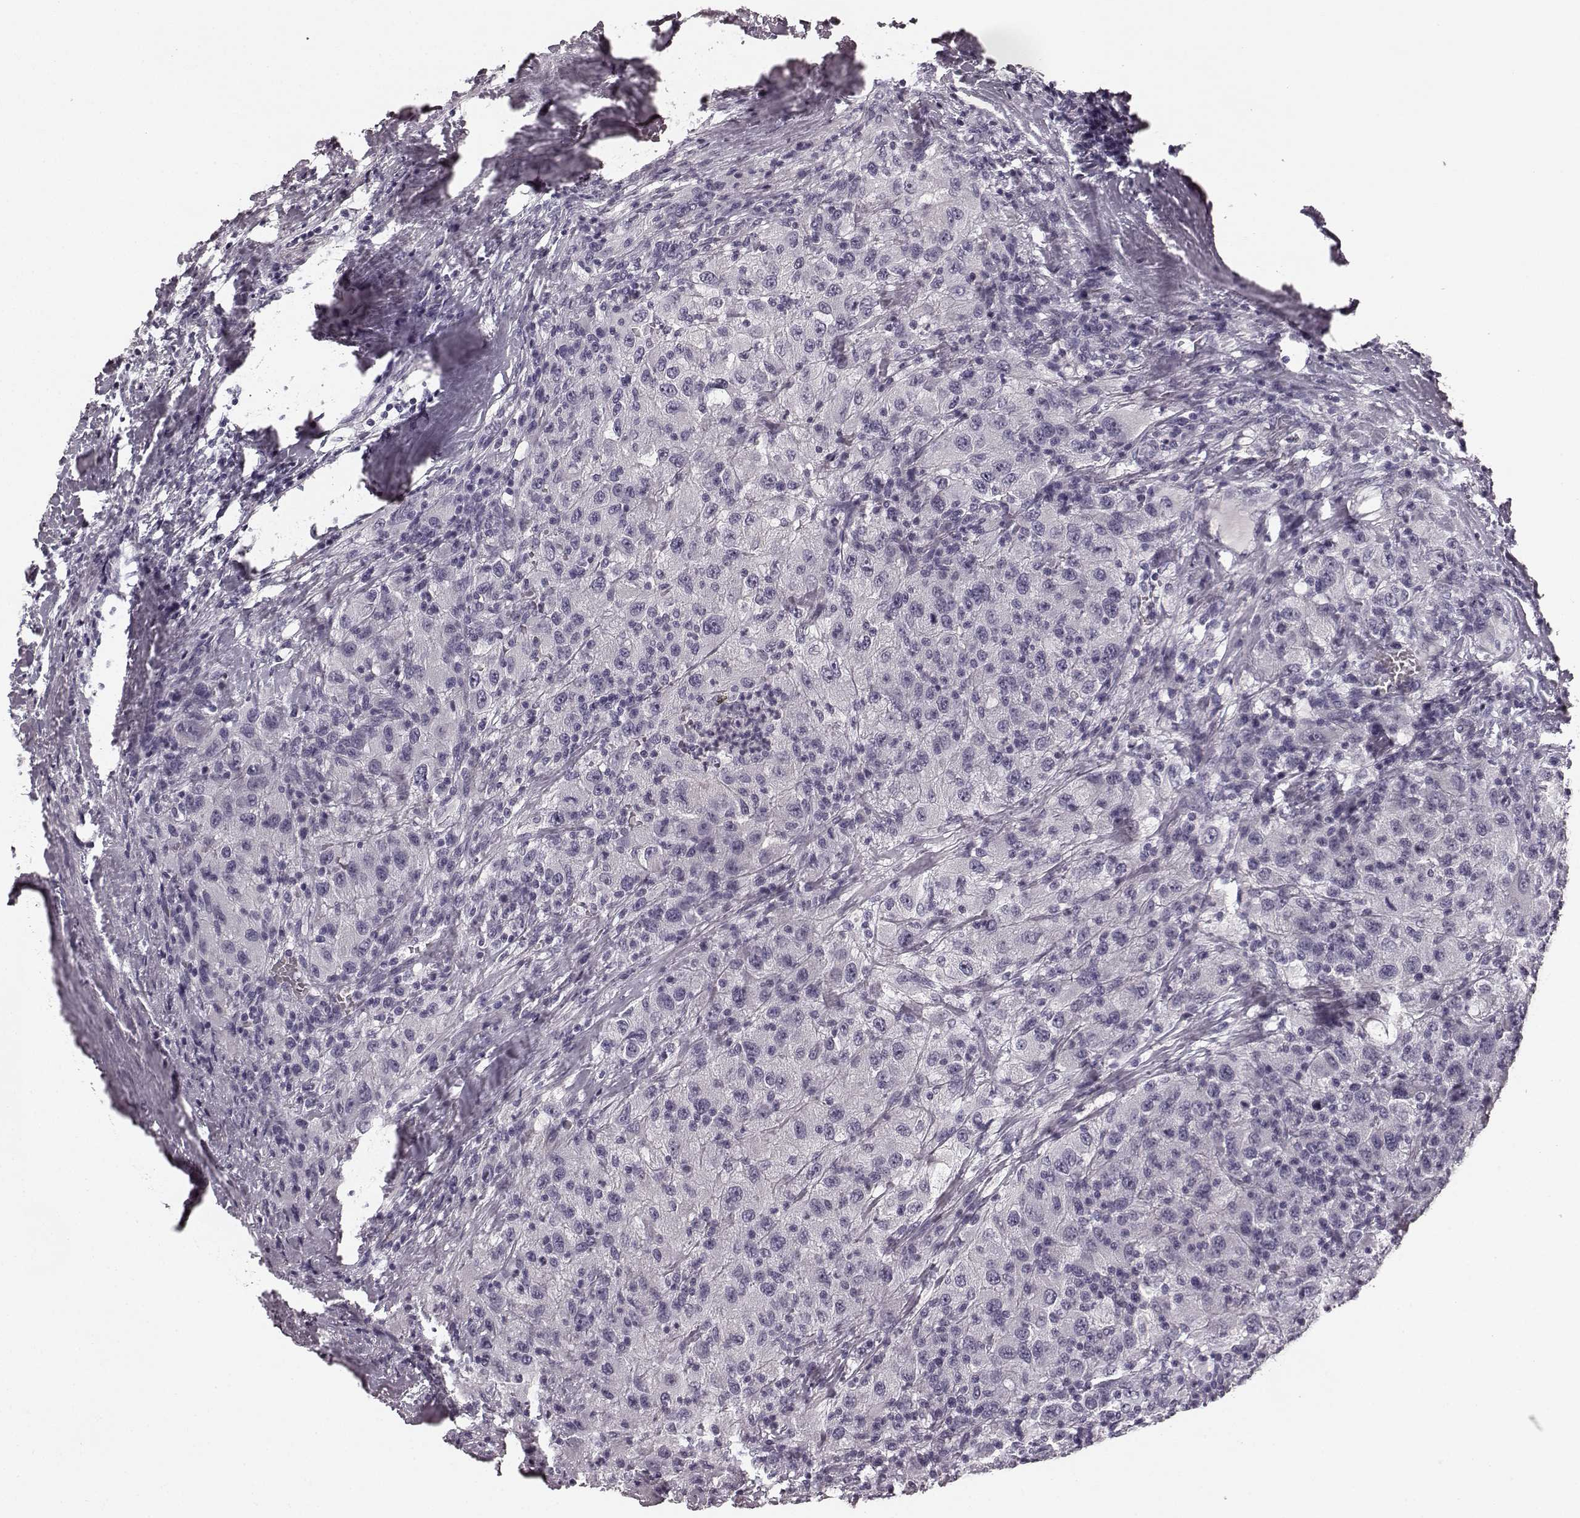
{"staining": {"intensity": "negative", "quantity": "none", "location": "none"}, "tissue": "renal cancer", "cell_type": "Tumor cells", "image_type": "cancer", "snomed": [{"axis": "morphology", "description": "Adenocarcinoma, NOS"}, {"axis": "topography", "description": "Kidney"}], "caption": "Immunohistochemistry histopathology image of renal cancer (adenocarcinoma) stained for a protein (brown), which displays no staining in tumor cells. The staining was performed using DAB to visualize the protein expression in brown, while the nuclei were stained in blue with hematoxylin (Magnification: 20x).", "gene": "RIT2", "patient": {"sex": "female", "age": 67}}